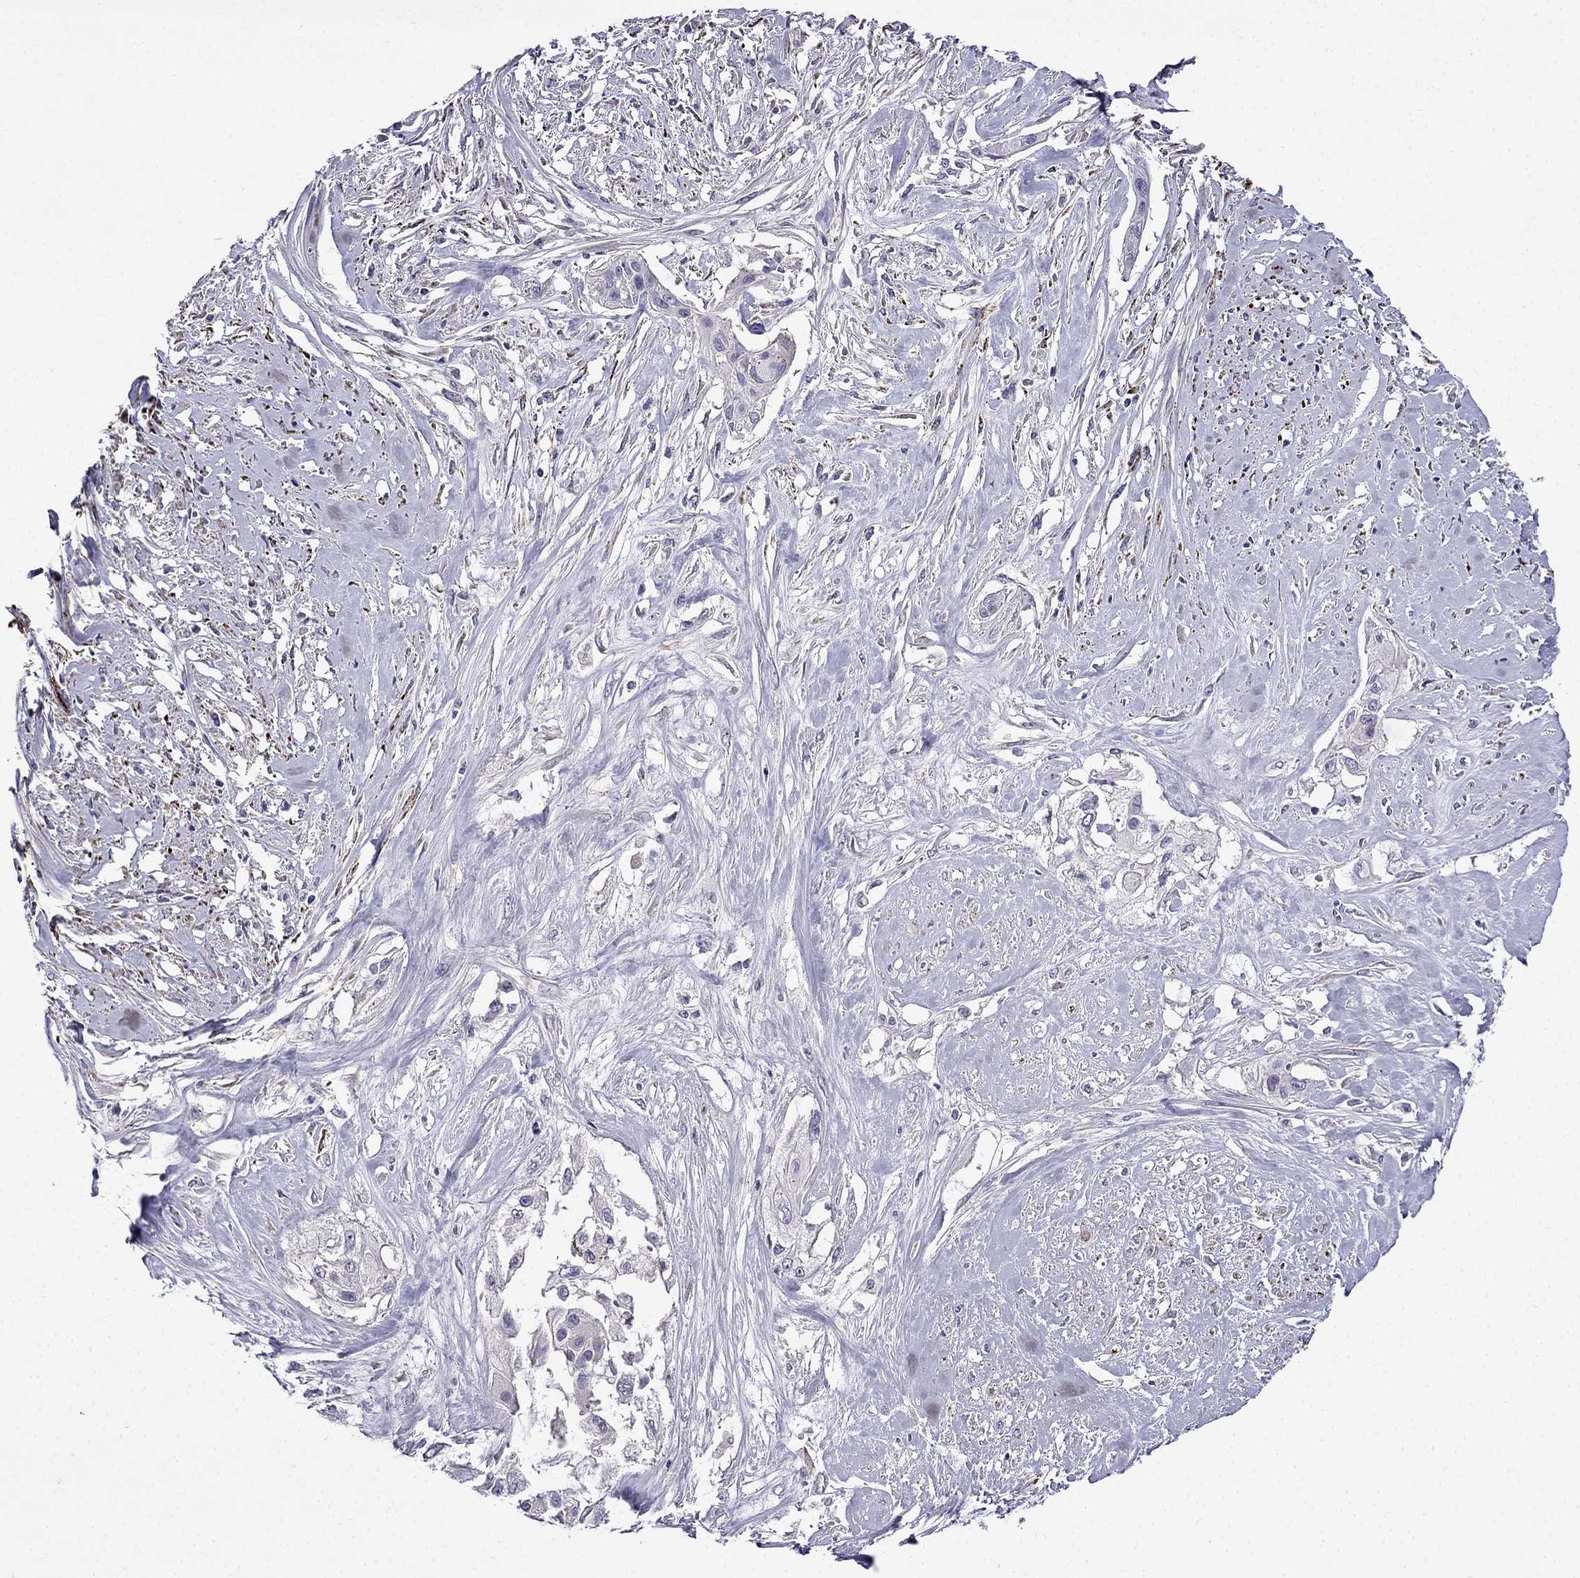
{"staining": {"intensity": "negative", "quantity": "none", "location": "none"}, "tissue": "cervical cancer", "cell_type": "Tumor cells", "image_type": "cancer", "snomed": [{"axis": "morphology", "description": "Squamous cell carcinoma, NOS"}, {"axis": "topography", "description": "Cervix"}], "caption": "Immunohistochemistry of human cervical cancer exhibits no expression in tumor cells.", "gene": "PI16", "patient": {"sex": "female", "age": 49}}